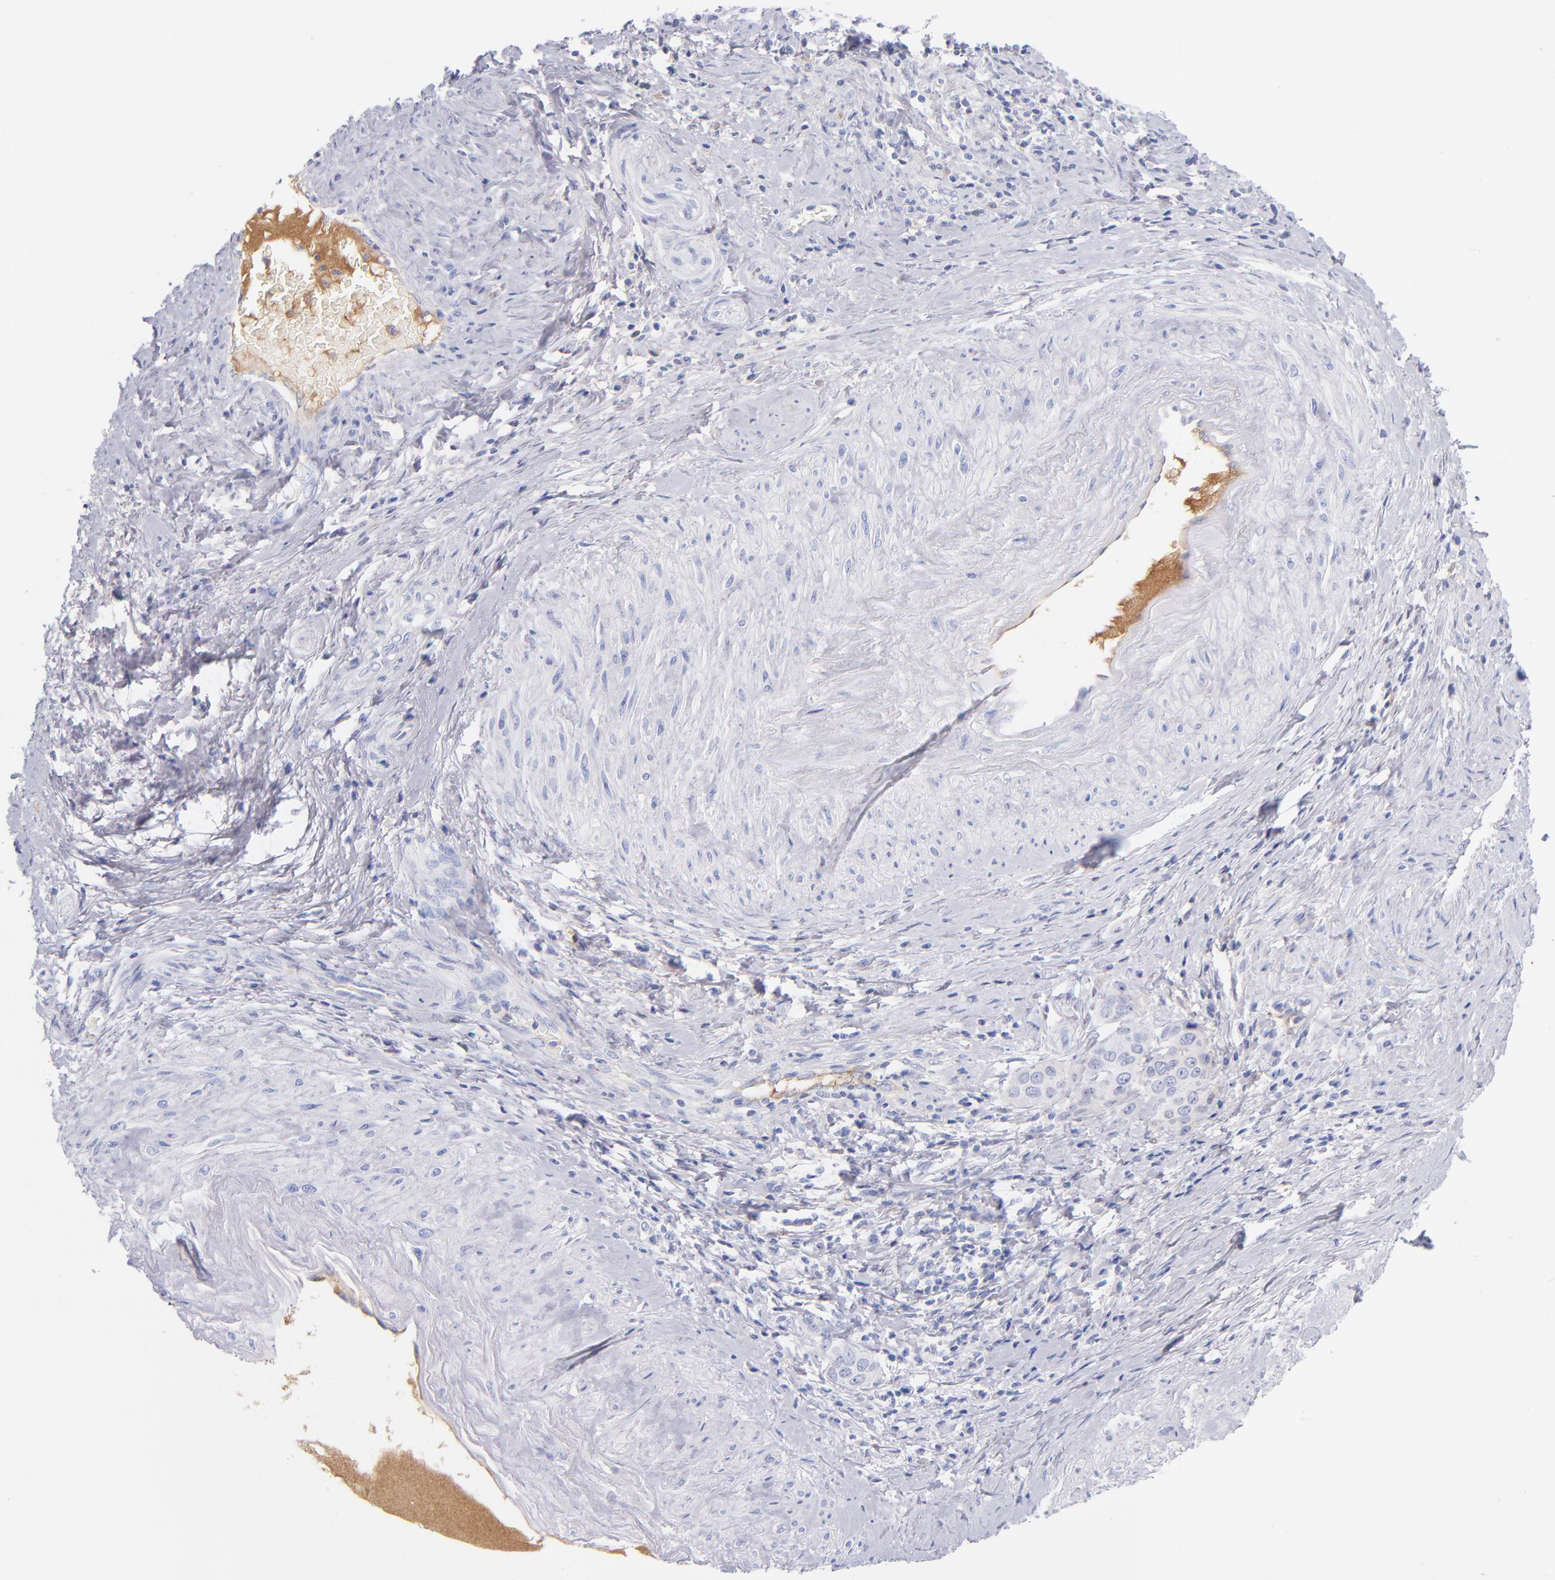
{"staining": {"intensity": "negative", "quantity": "none", "location": "none"}, "tissue": "cervical cancer", "cell_type": "Tumor cells", "image_type": "cancer", "snomed": [{"axis": "morphology", "description": "Squamous cell carcinoma, NOS"}, {"axis": "topography", "description": "Cervix"}], "caption": "The histopathology image displays no staining of tumor cells in cervical cancer.", "gene": "HP", "patient": {"sex": "female", "age": 54}}